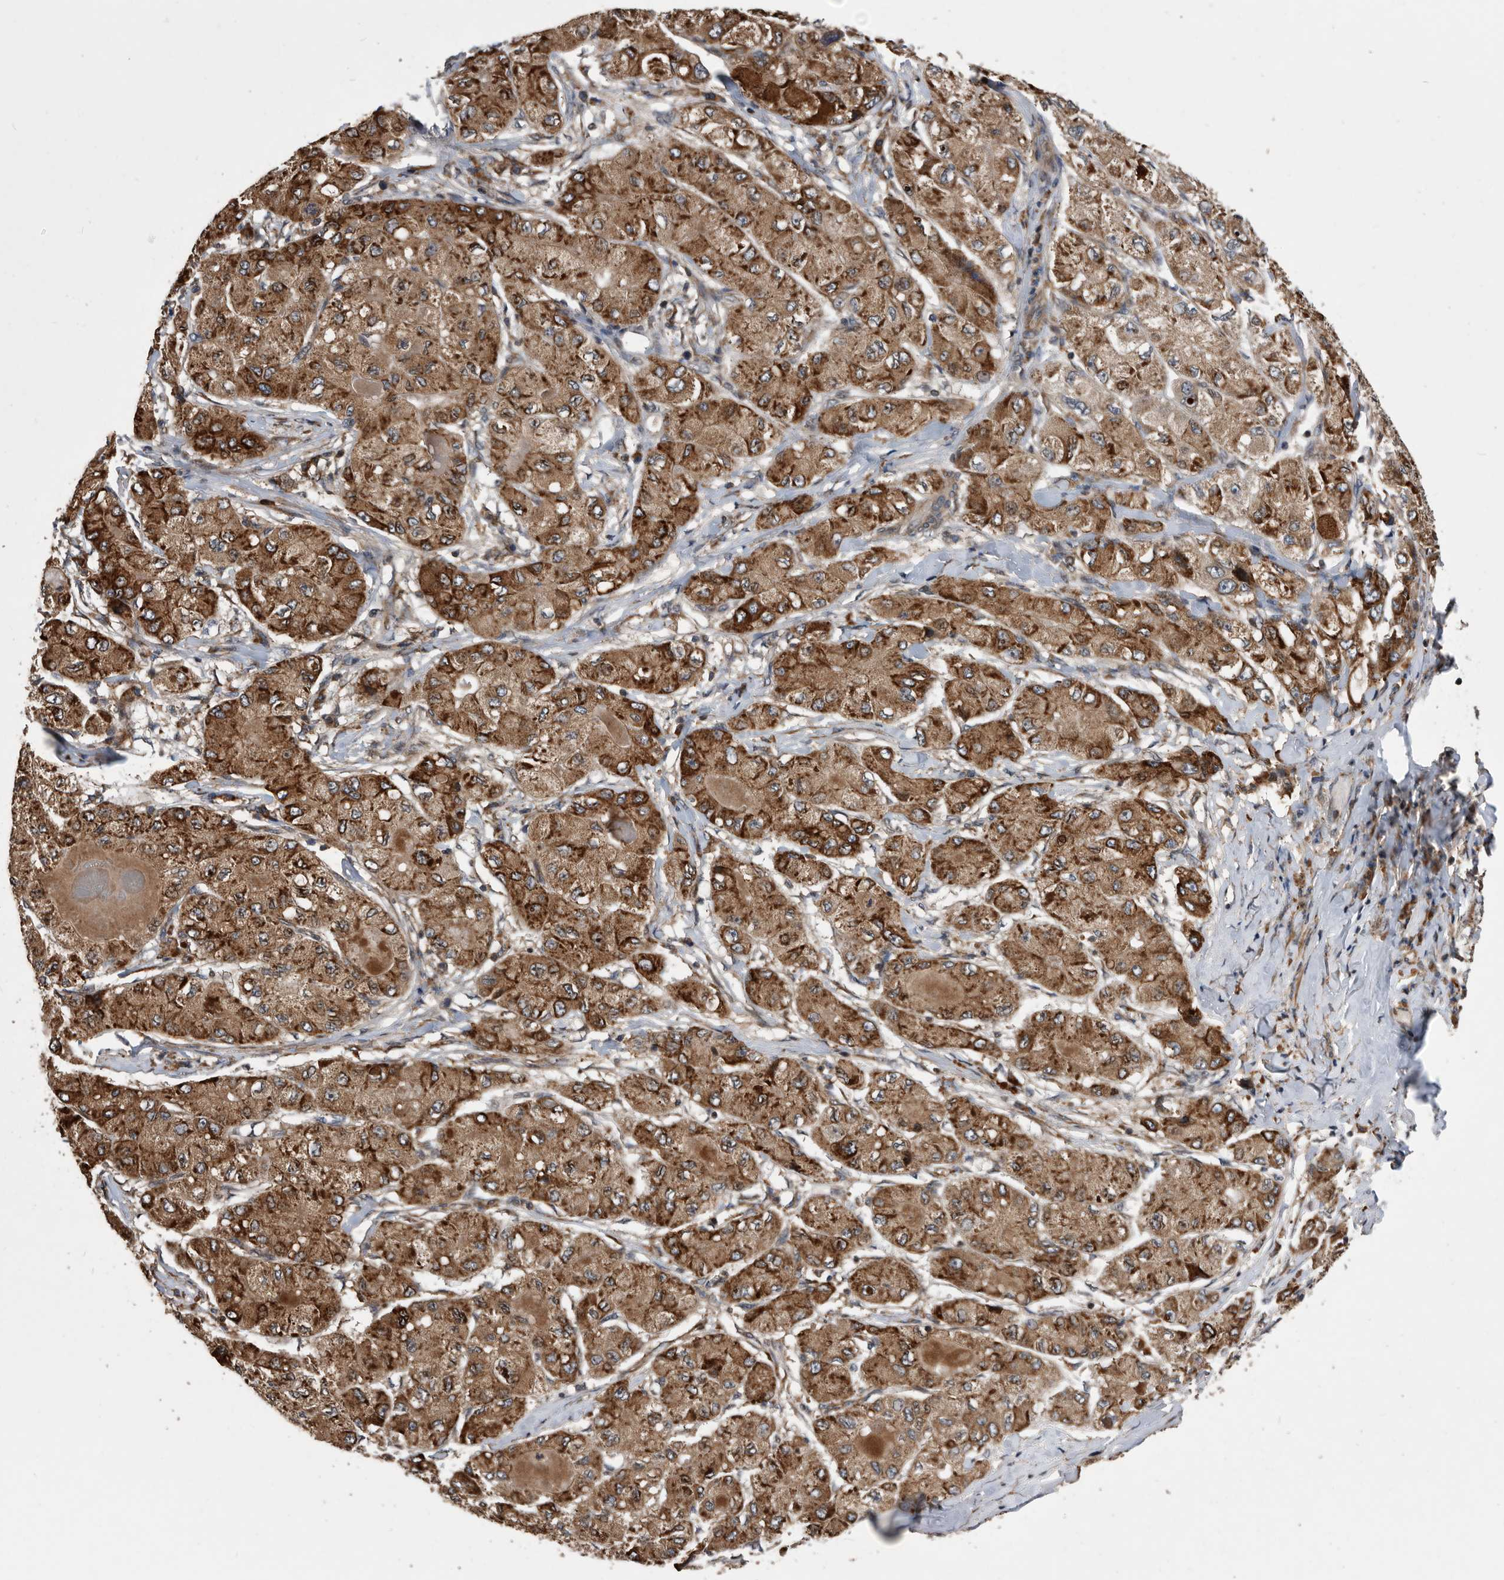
{"staining": {"intensity": "strong", "quantity": ">75%", "location": "cytoplasmic/membranous"}, "tissue": "liver cancer", "cell_type": "Tumor cells", "image_type": "cancer", "snomed": [{"axis": "morphology", "description": "Carcinoma, Hepatocellular, NOS"}, {"axis": "topography", "description": "Liver"}], "caption": "Immunohistochemical staining of liver cancer (hepatocellular carcinoma) exhibits high levels of strong cytoplasmic/membranous expression in about >75% of tumor cells.", "gene": "SERINC2", "patient": {"sex": "male", "age": 80}}